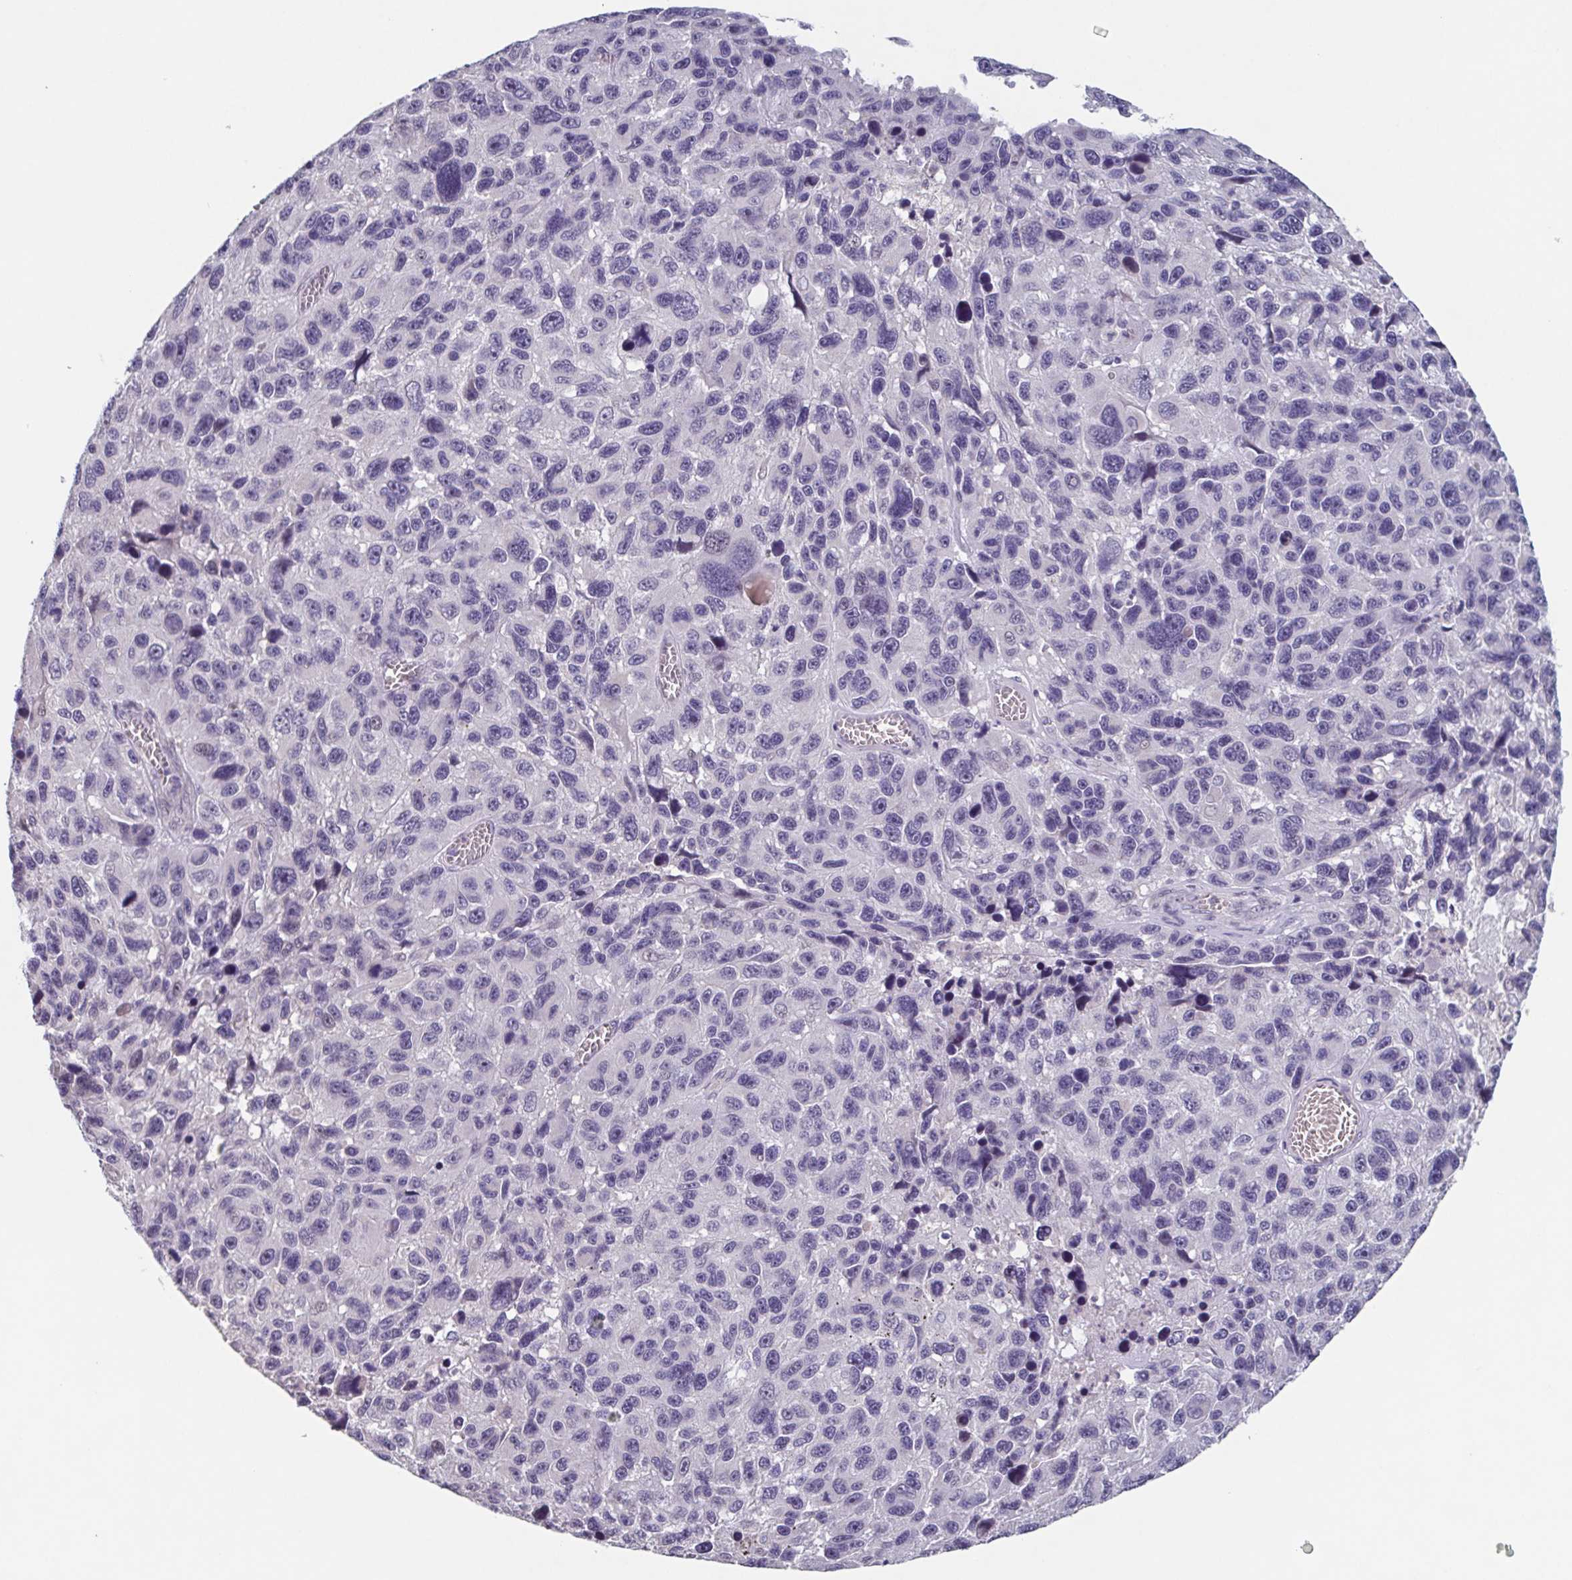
{"staining": {"intensity": "negative", "quantity": "none", "location": "none"}, "tissue": "melanoma", "cell_type": "Tumor cells", "image_type": "cancer", "snomed": [{"axis": "morphology", "description": "Malignant melanoma, NOS"}, {"axis": "topography", "description": "Skin"}], "caption": "Immunohistochemistry (IHC) histopathology image of malignant melanoma stained for a protein (brown), which reveals no positivity in tumor cells.", "gene": "GHRL", "patient": {"sex": "male", "age": 53}}